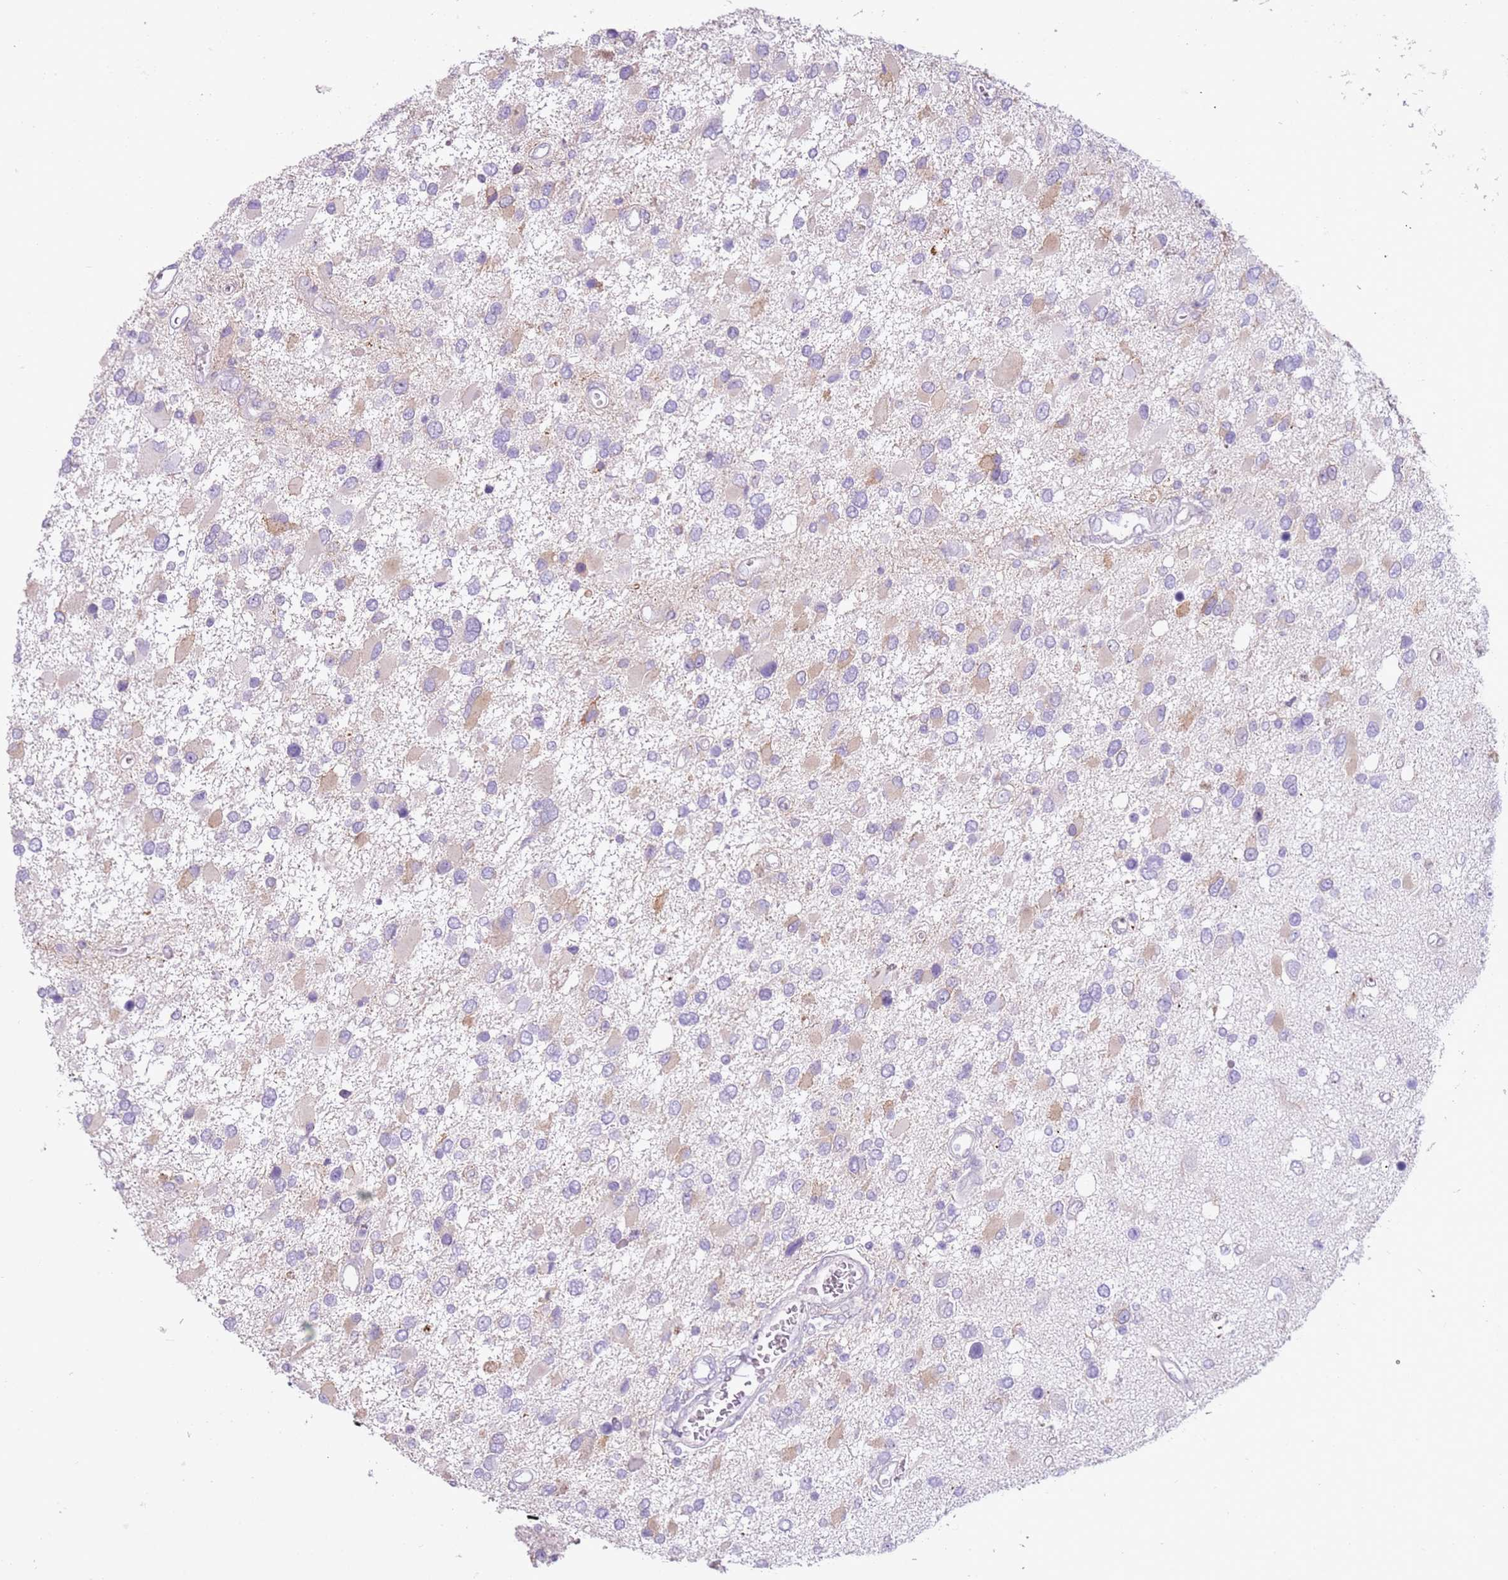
{"staining": {"intensity": "weak", "quantity": "<25%", "location": "cytoplasmic/membranous"}, "tissue": "glioma", "cell_type": "Tumor cells", "image_type": "cancer", "snomed": [{"axis": "morphology", "description": "Glioma, malignant, High grade"}, {"axis": "topography", "description": "Brain"}], "caption": "This is a micrograph of IHC staining of high-grade glioma (malignant), which shows no staining in tumor cells. (DAB IHC visualized using brightfield microscopy, high magnification).", "gene": "OAF", "patient": {"sex": "male", "age": 53}}